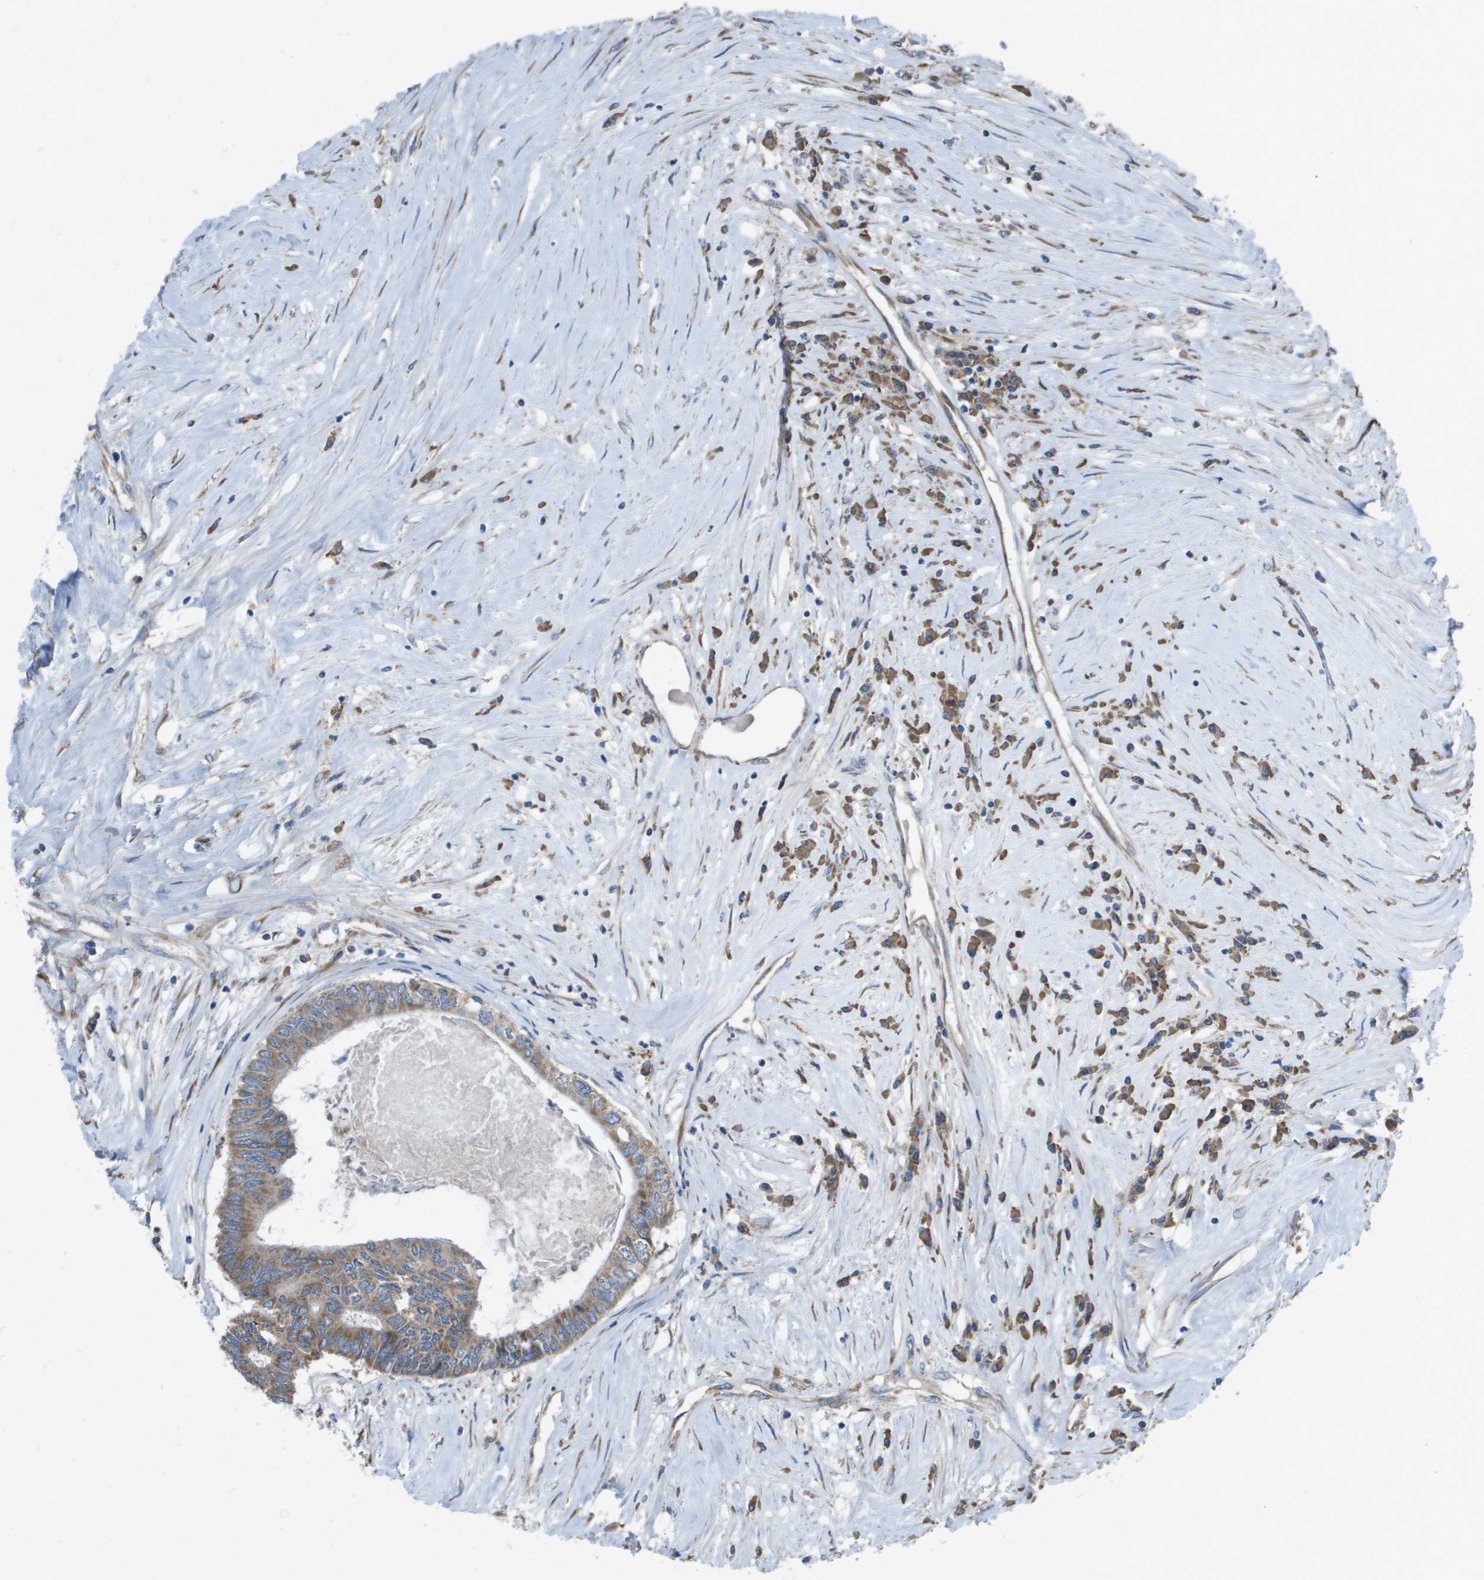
{"staining": {"intensity": "moderate", "quantity": ">75%", "location": "cytoplasmic/membranous"}, "tissue": "colorectal cancer", "cell_type": "Tumor cells", "image_type": "cancer", "snomed": [{"axis": "morphology", "description": "Adenocarcinoma, NOS"}, {"axis": "topography", "description": "Rectum"}], "caption": "Moderate cytoplasmic/membranous protein expression is present in about >75% of tumor cells in colorectal cancer (adenocarcinoma).", "gene": "CLCN2", "patient": {"sex": "male", "age": 63}}